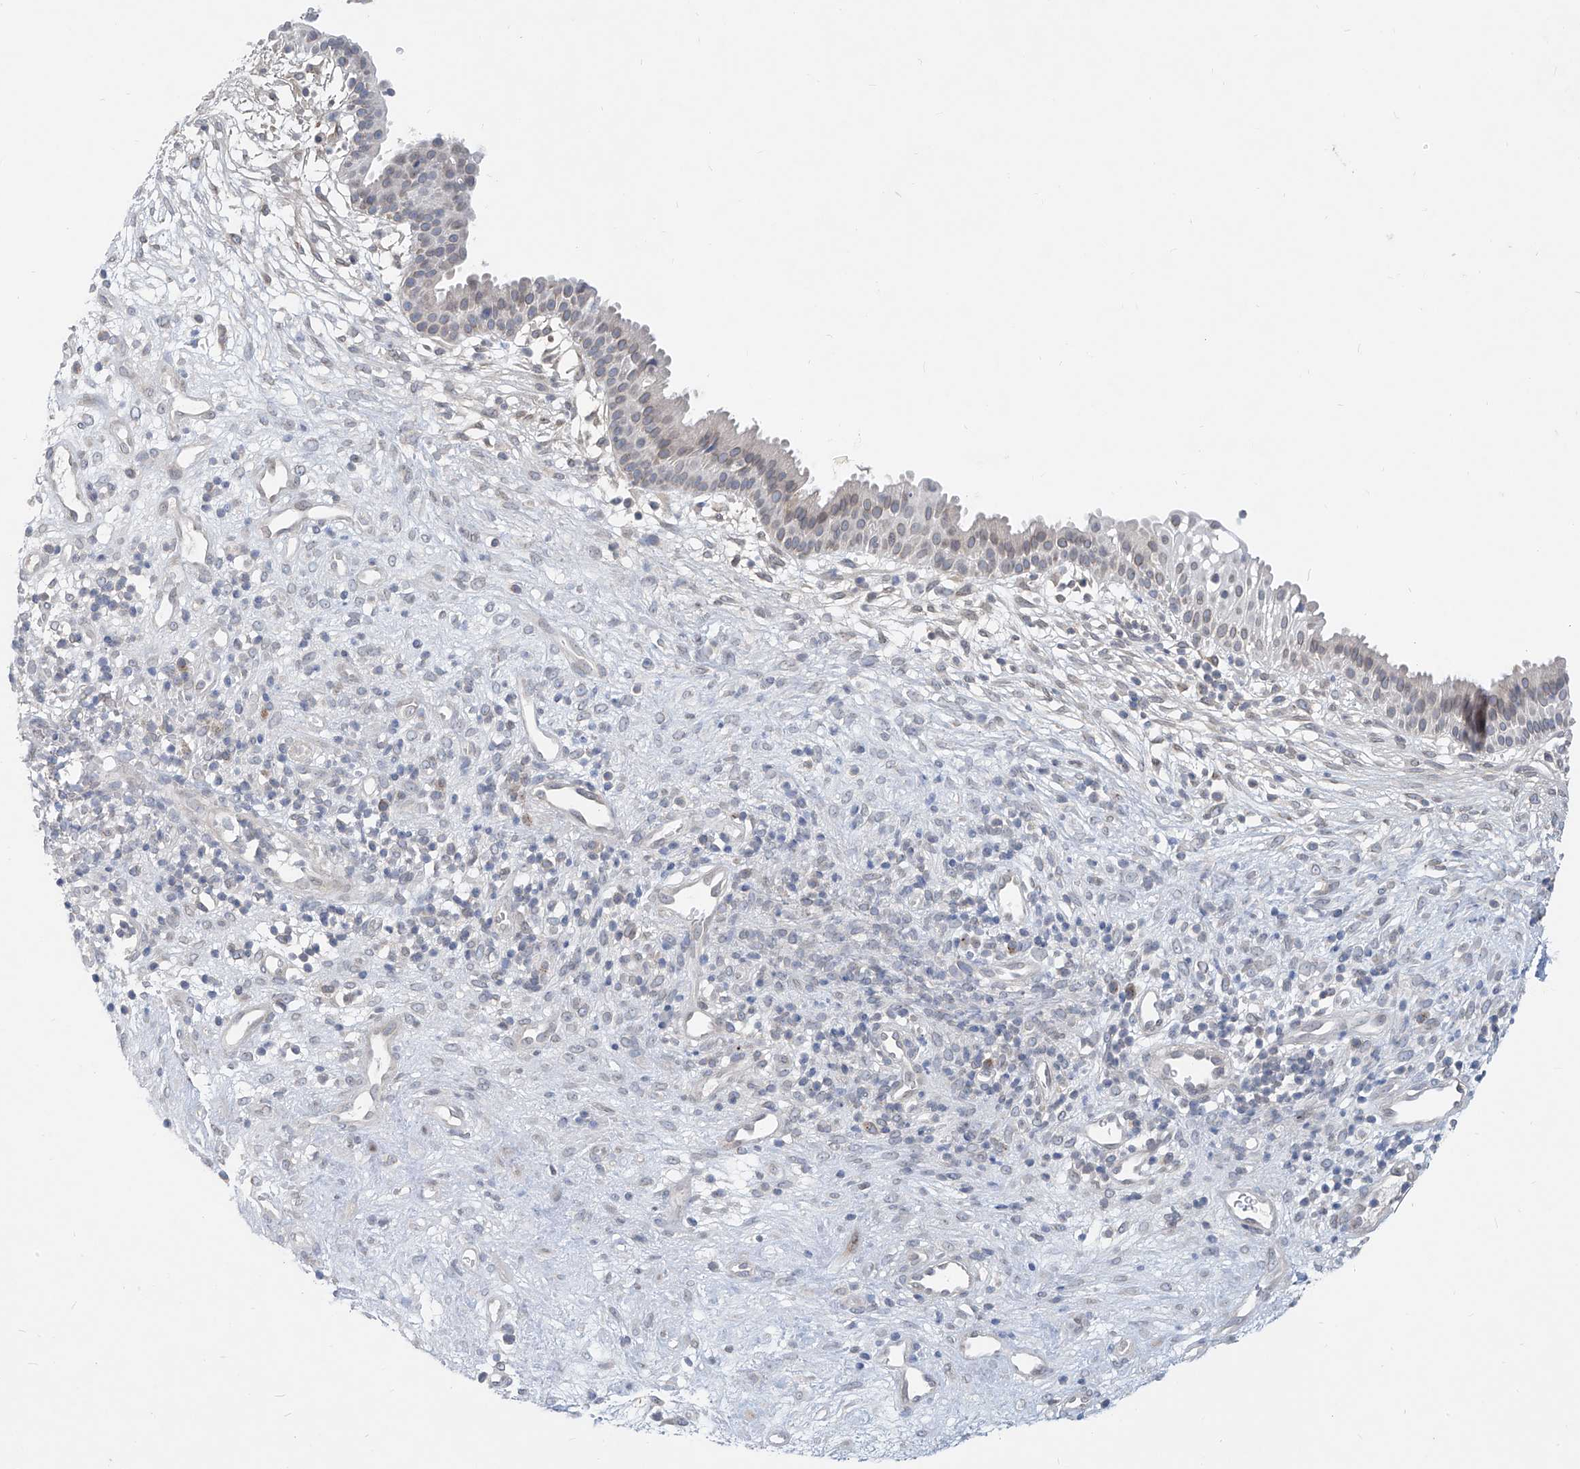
{"staining": {"intensity": "negative", "quantity": "none", "location": "none"}, "tissue": "nasopharynx", "cell_type": "Respiratory epithelial cells", "image_type": "normal", "snomed": [{"axis": "morphology", "description": "Normal tissue, NOS"}, {"axis": "topography", "description": "Nasopharynx"}], "caption": "Respiratory epithelial cells are negative for protein expression in benign human nasopharynx. (DAB immunohistochemistry with hematoxylin counter stain).", "gene": "KRTAP25", "patient": {"sex": "male", "age": 22}}